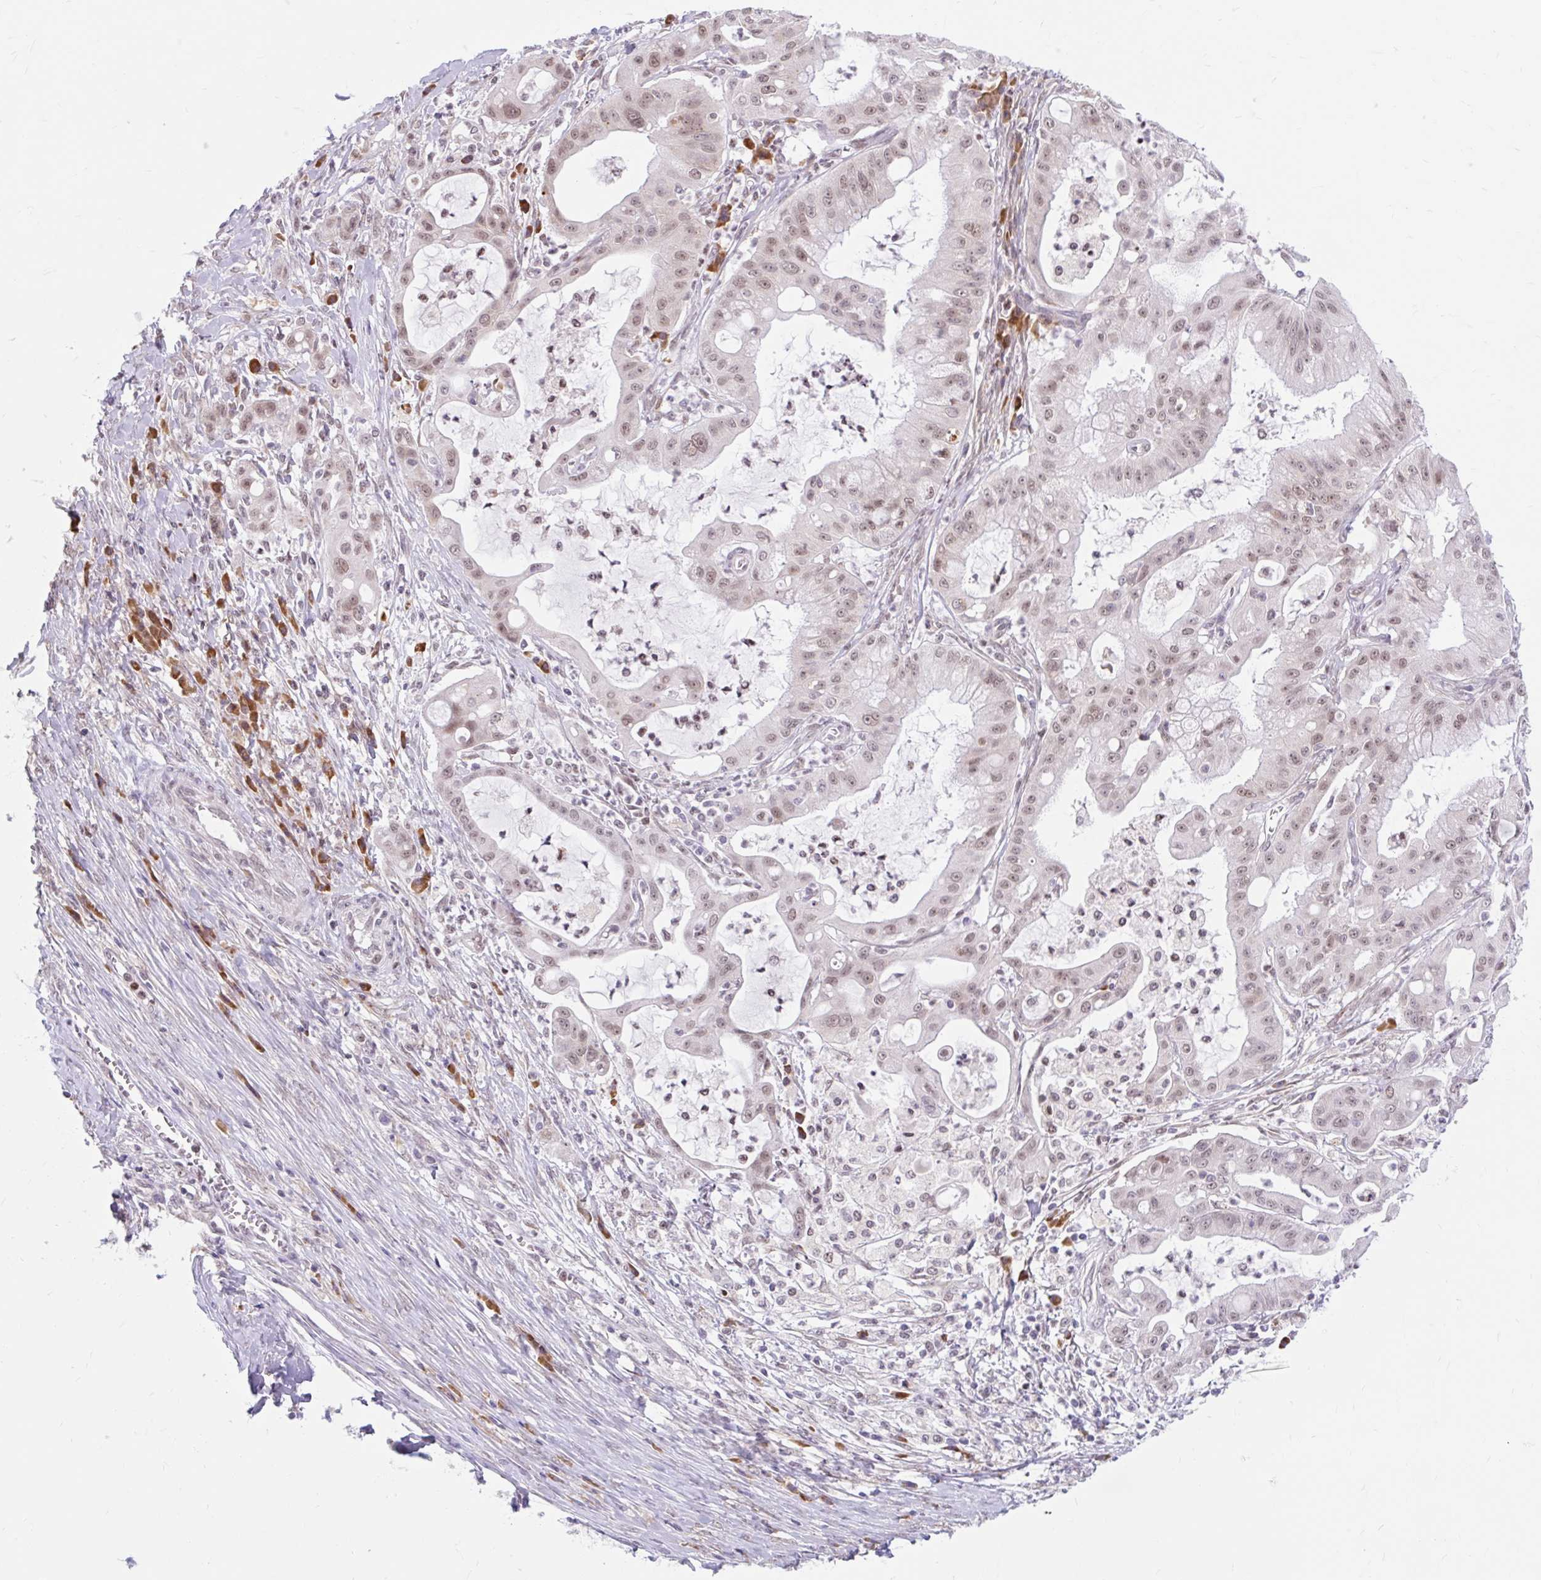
{"staining": {"intensity": "weak", "quantity": "<25%", "location": "nuclear"}, "tissue": "ovarian cancer", "cell_type": "Tumor cells", "image_type": "cancer", "snomed": [{"axis": "morphology", "description": "Cystadenocarcinoma, mucinous, NOS"}, {"axis": "topography", "description": "Ovary"}], "caption": "Human ovarian cancer stained for a protein using immunohistochemistry demonstrates no staining in tumor cells.", "gene": "SRSF10", "patient": {"sex": "female", "age": 70}}